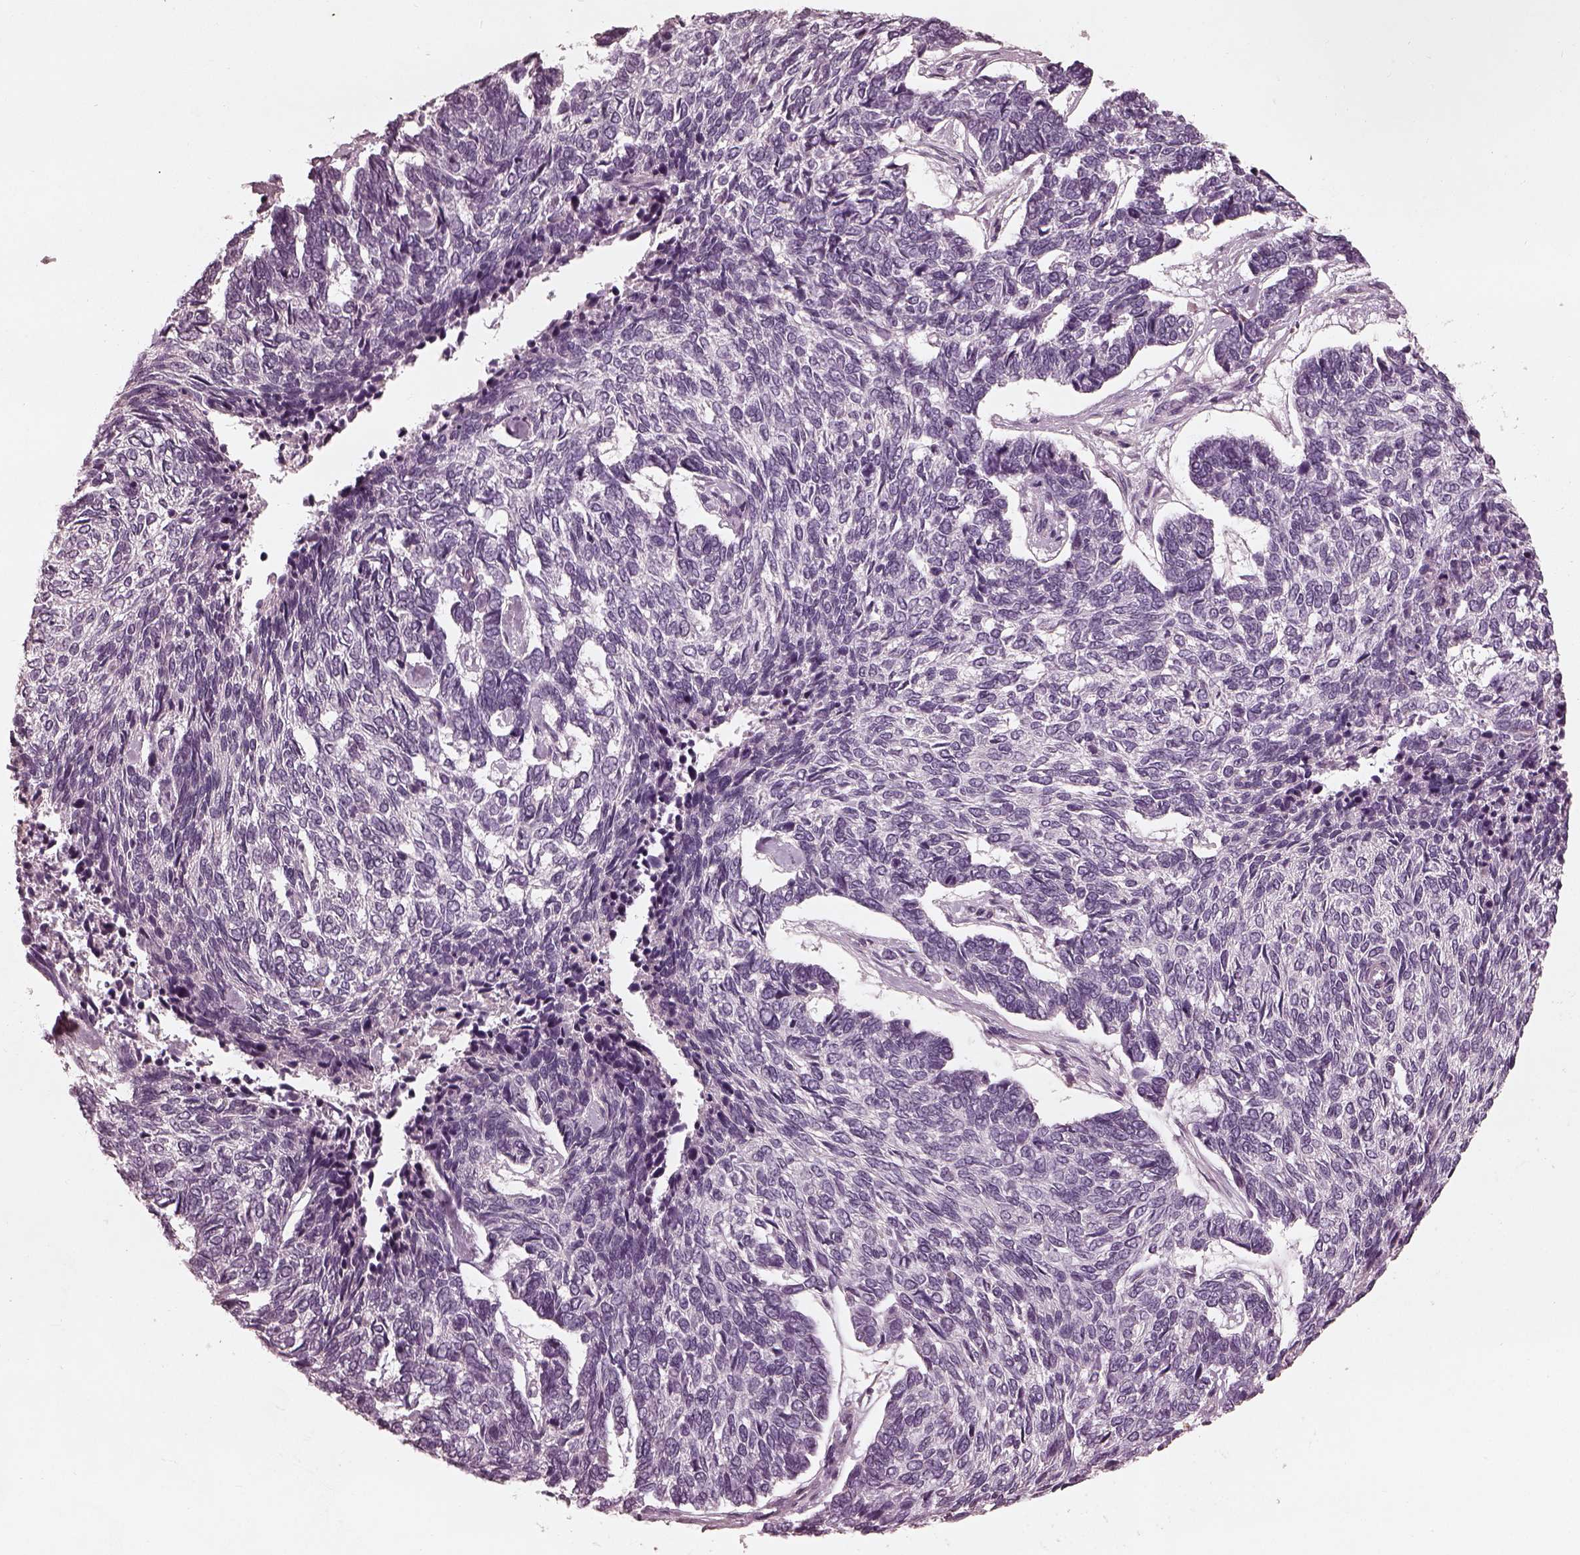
{"staining": {"intensity": "negative", "quantity": "none", "location": "none"}, "tissue": "skin cancer", "cell_type": "Tumor cells", "image_type": "cancer", "snomed": [{"axis": "morphology", "description": "Basal cell carcinoma"}, {"axis": "topography", "description": "Skin"}], "caption": "Skin basal cell carcinoma was stained to show a protein in brown. There is no significant positivity in tumor cells. Brightfield microscopy of IHC stained with DAB (3,3'-diaminobenzidine) (brown) and hematoxylin (blue), captured at high magnification.", "gene": "ADRB3", "patient": {"sex": "female", "age": 65}}